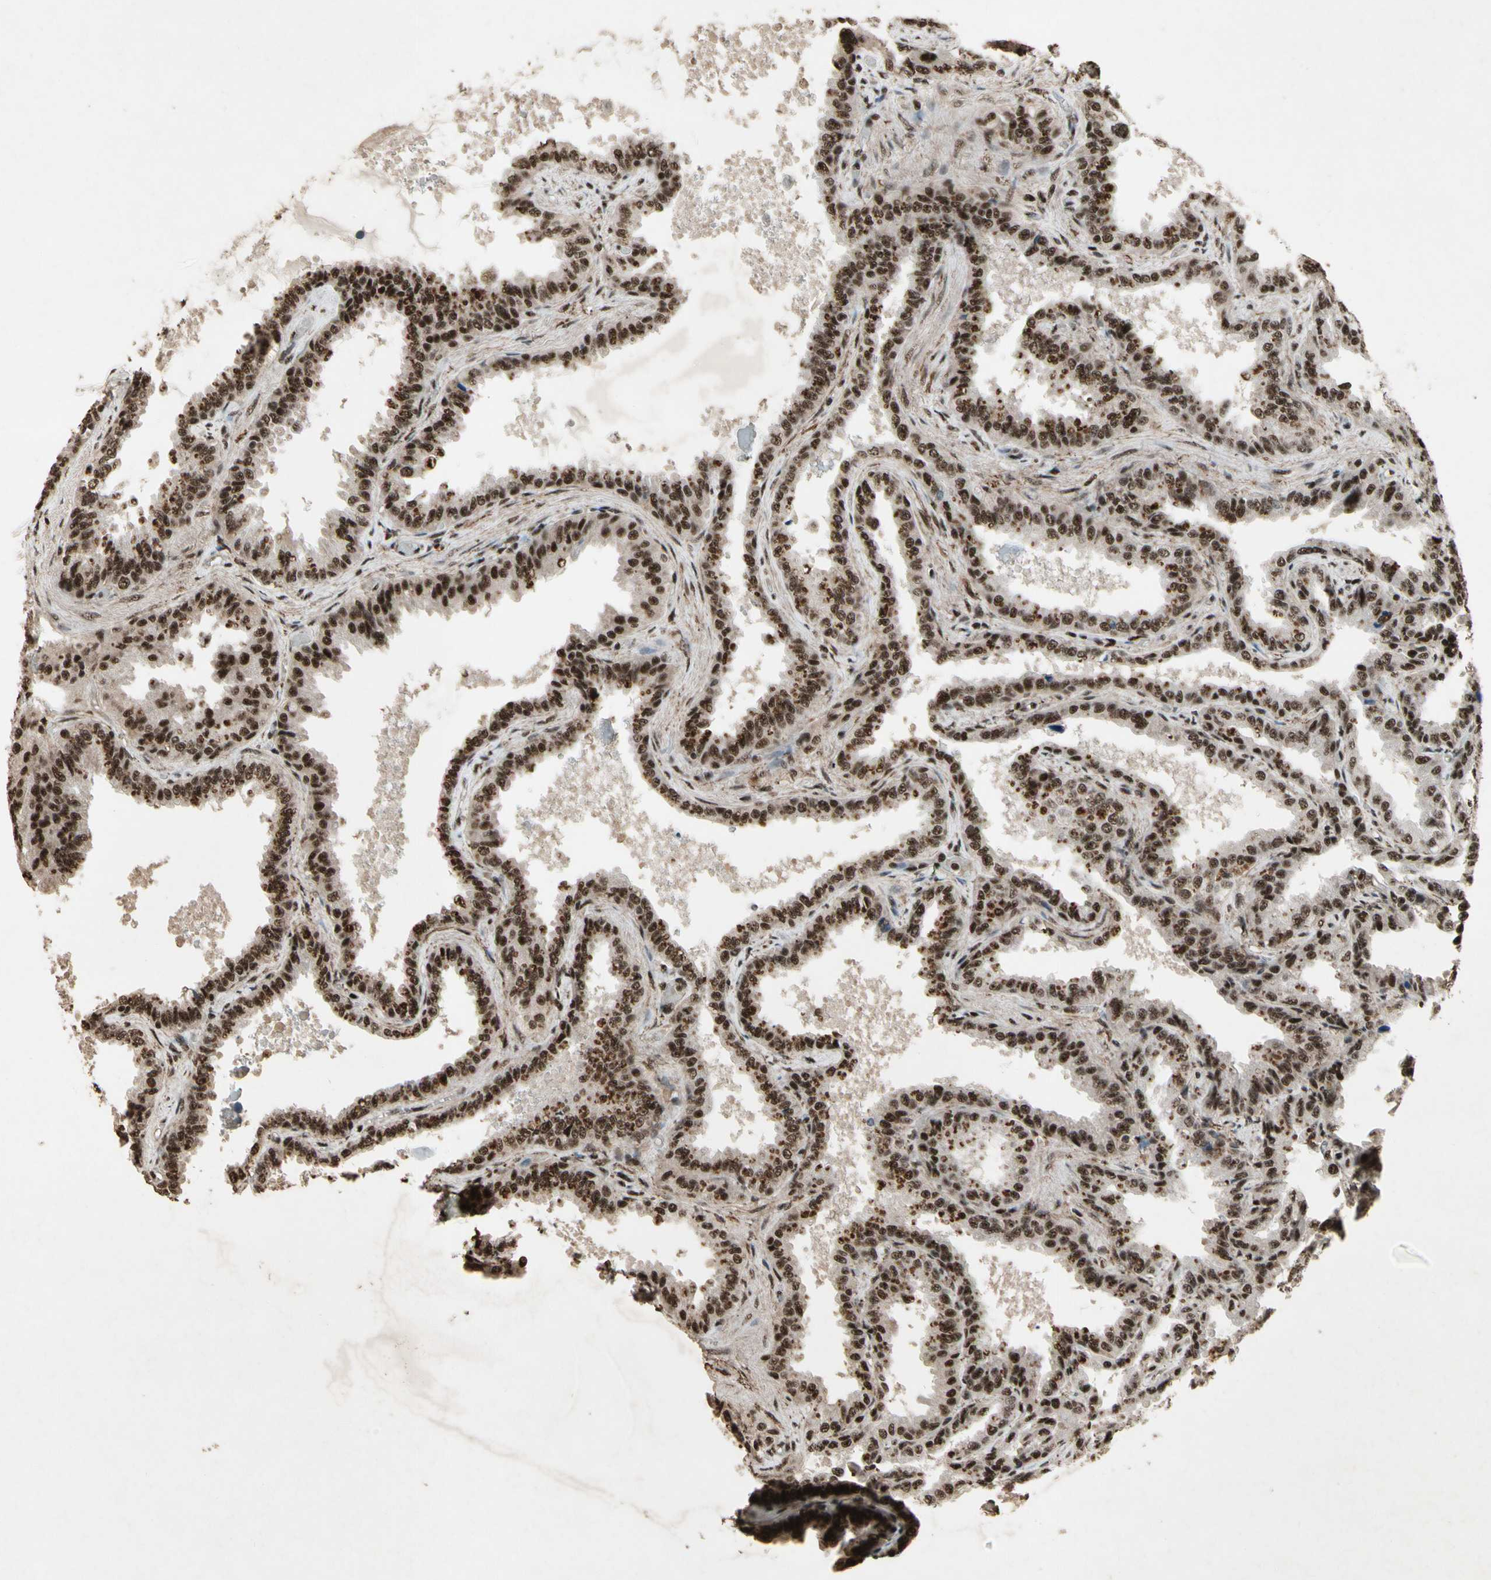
{"staining": {"intensity": "strong", "quantity": ">75%", "location": "nuclear"}, "tissue": "seminal vesicle", "cell_type": "Glandular cells", "image_type": "normal", "snomed": [{"axis": "morphology", "description": "Normal tissue, NOS"}, {"axis": "topography", "description": "Seminal veicle"}], "caption": "IHC photomicrograph of unremarkable human seminal vesicle stained for a protein (brown), which shows high levels of strong nuclear staining in about >75% of glandular cells.", "gene": "TBX2", "patient": {"sex": "male", "age": 46}}